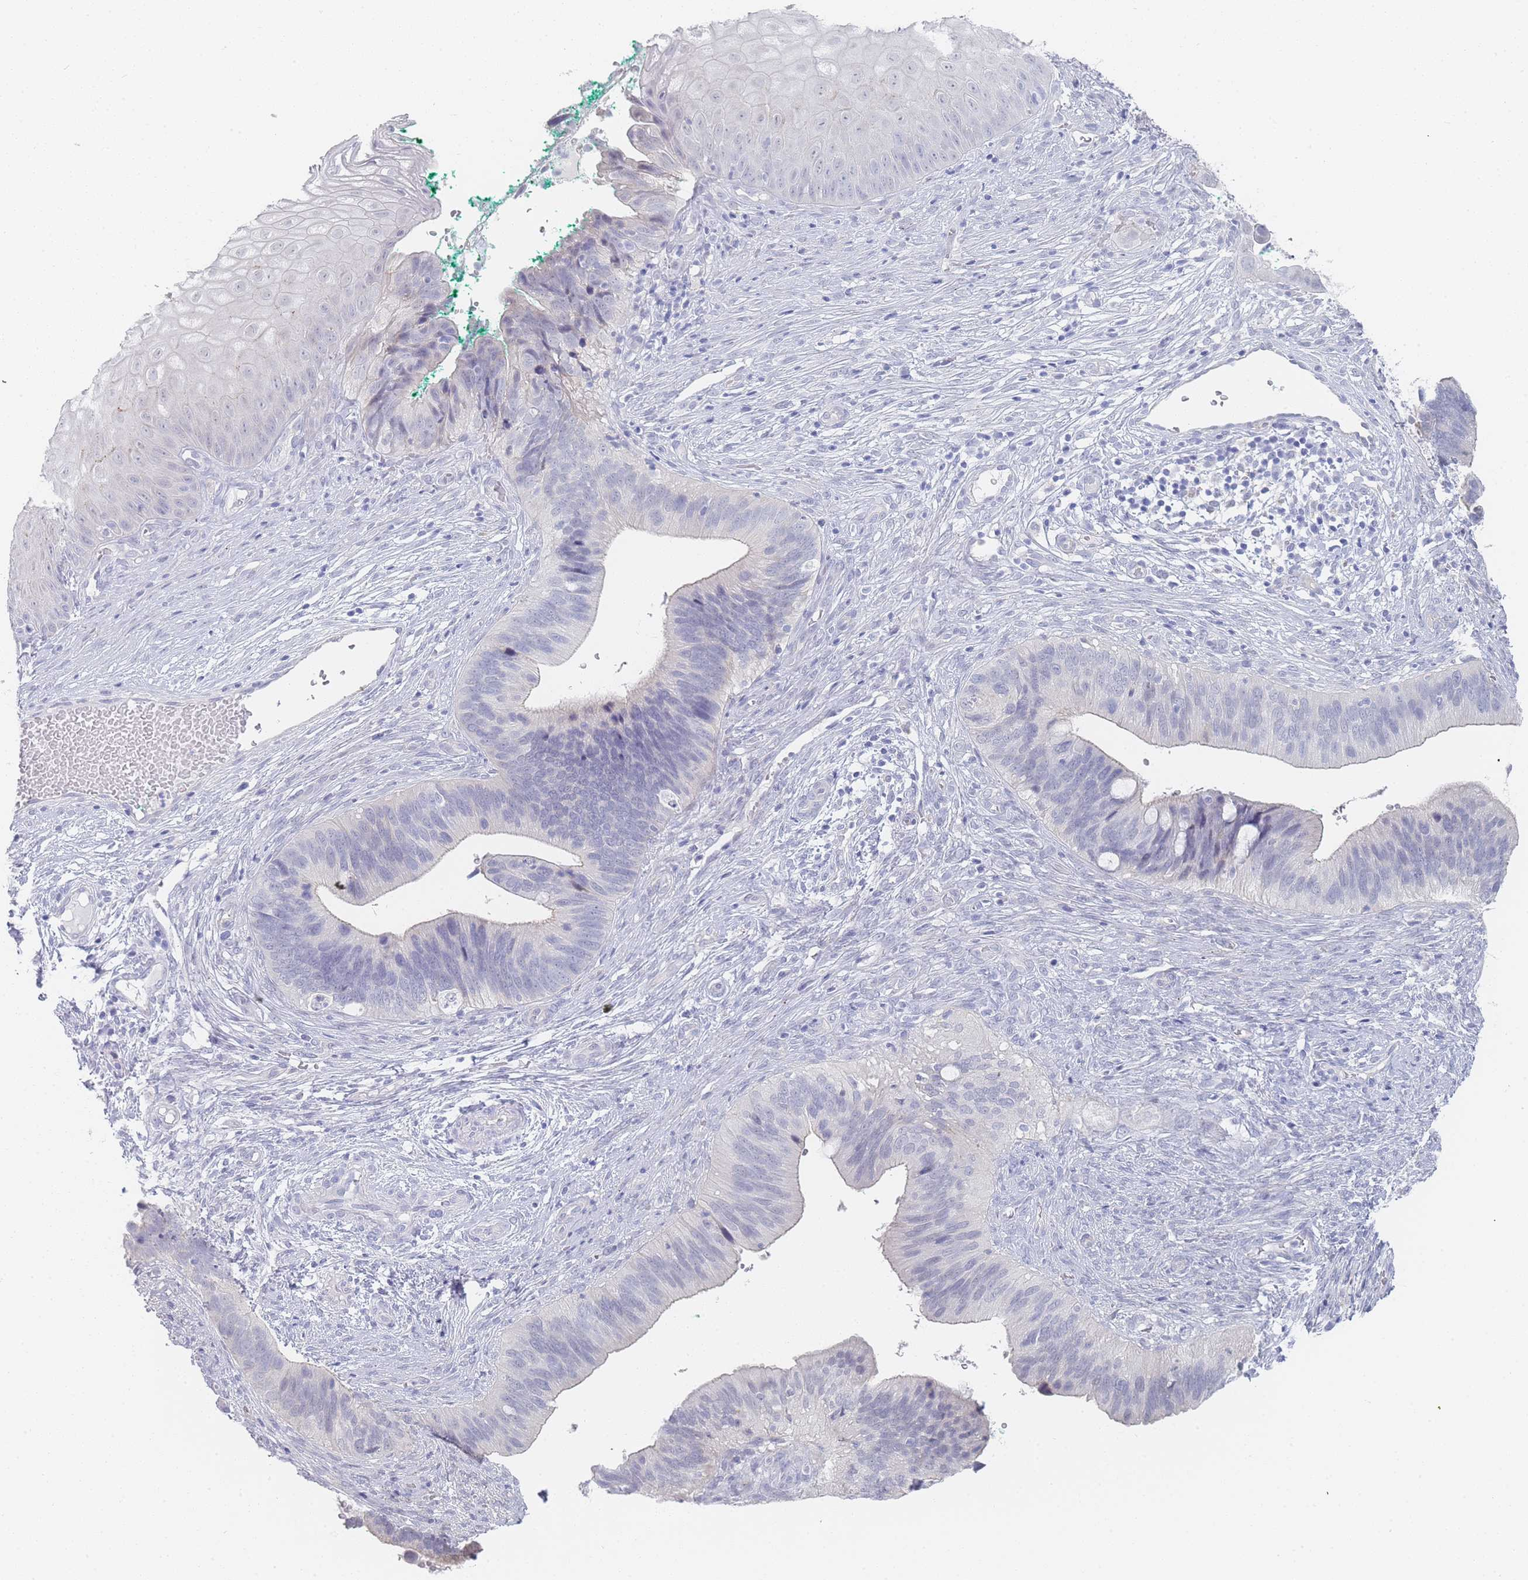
{"staining": {"intensity": "negative", "quantity": "none", "location": "none"}, "tissue": "cervical cancer", "cell_type": "Tumor cells", "image_type": "cancer", "snomed": [{"axis": "morphology", "description": "Adenocarcinoma, NOS"}, {"axis": "topography", "description": "Cervix"}], "caption": "High power microscopy image of an immunohistochemistry (IHC) micrograph of cervical cancer, revealing no significant staining in tumor cells.", "gene": "IMPG1", "patient": {"sex": "female", "age": 42}}